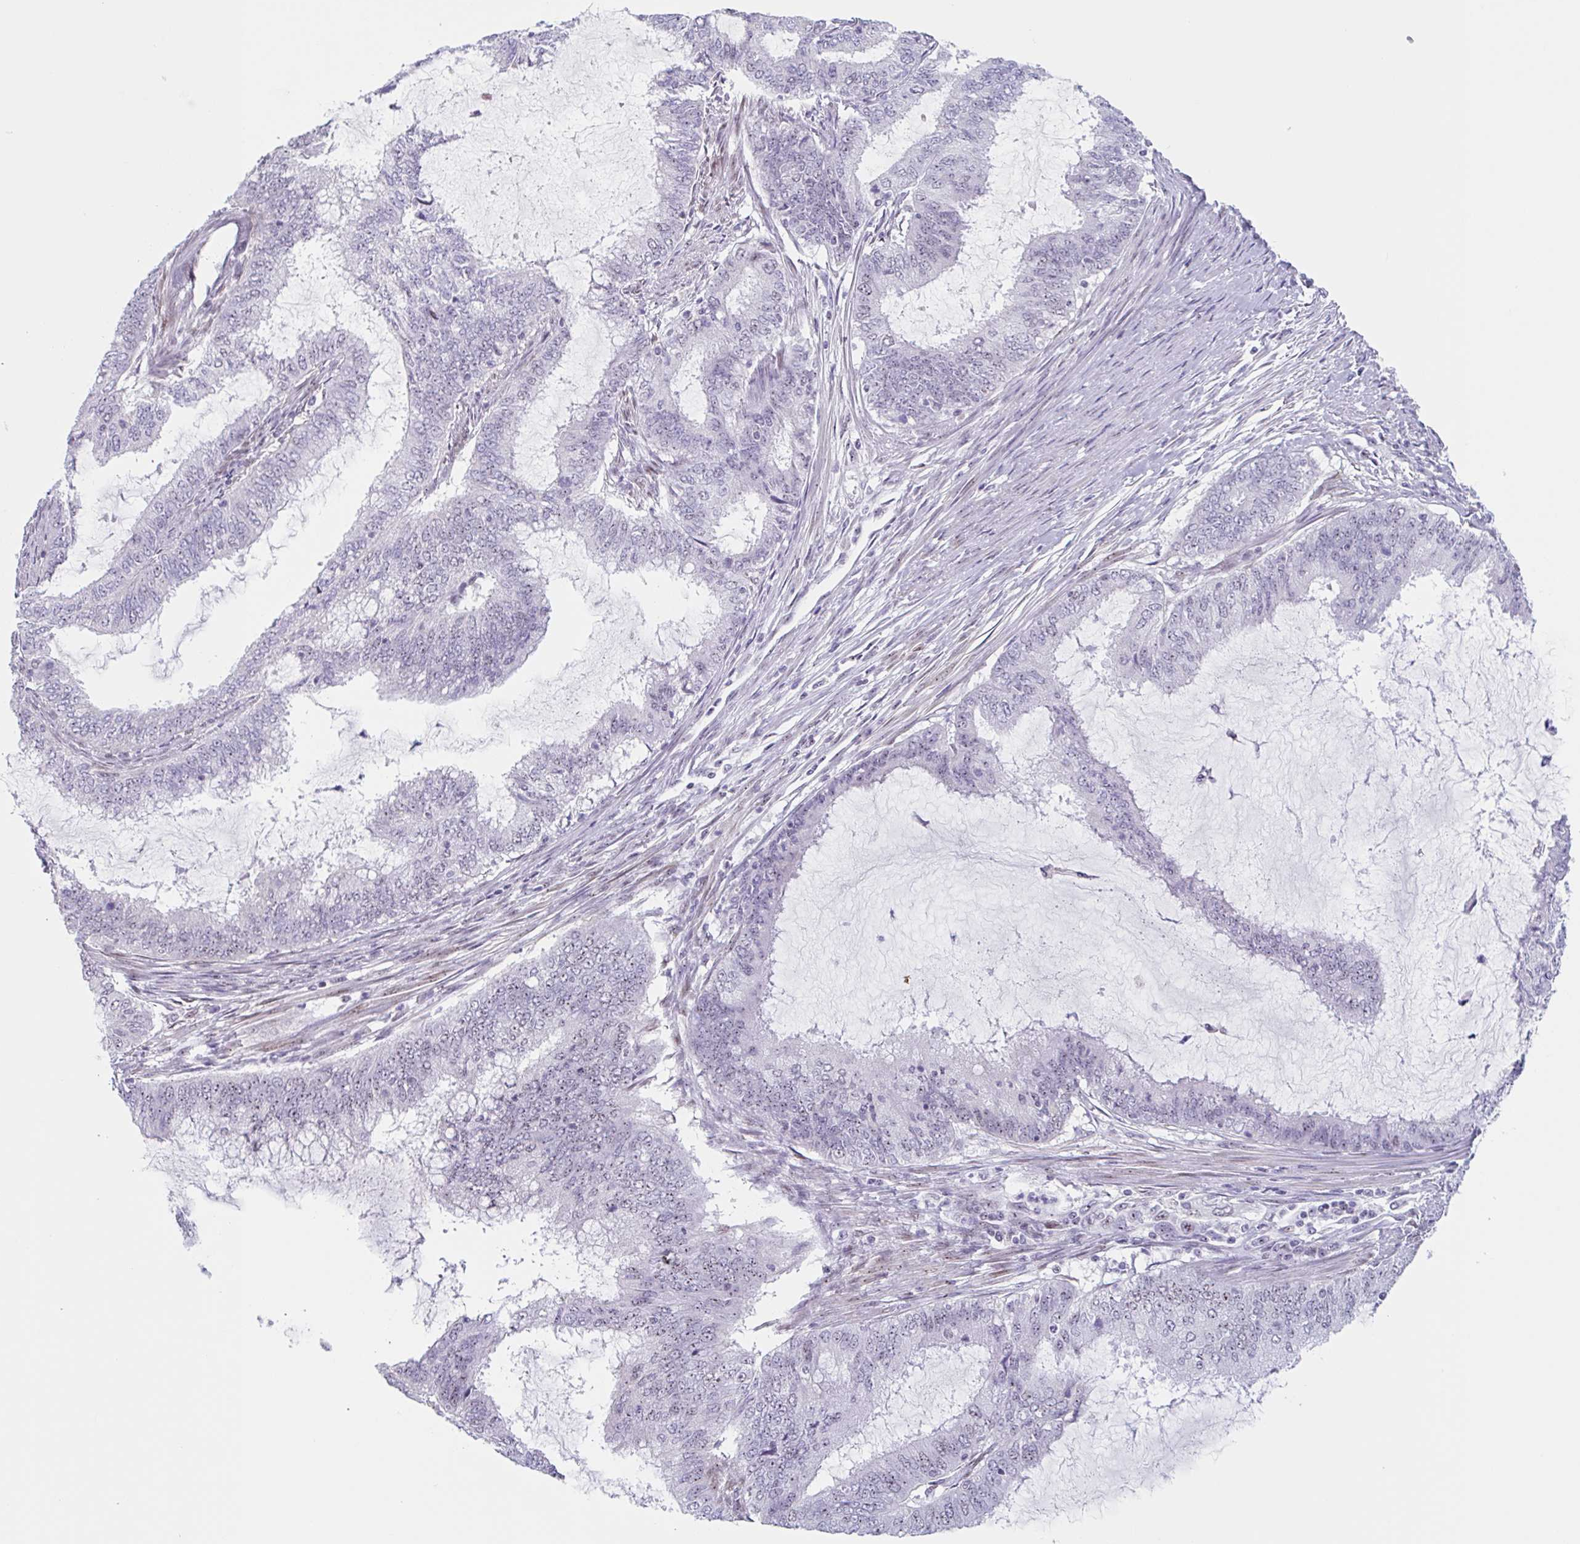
{"staining": {"intensity": "weak", "quantity": "25%-75%", "location": "nuclear"}, "tissue": "endometrial cancer", "cell_type": "Tumor cells", "image_type": "cancer", "snomed": [{"axis": "morphology", "description": "Adenocarcinoma, NOS"}, {"axis": "topography", "description": "Endometrium"}], "caption": "Adenocarcinoma (endometrial) stained with a protein marker reveals weak staining in tumor cells.", "gene": "LENG9", "patient": {"sex": "female", "age": 51}}